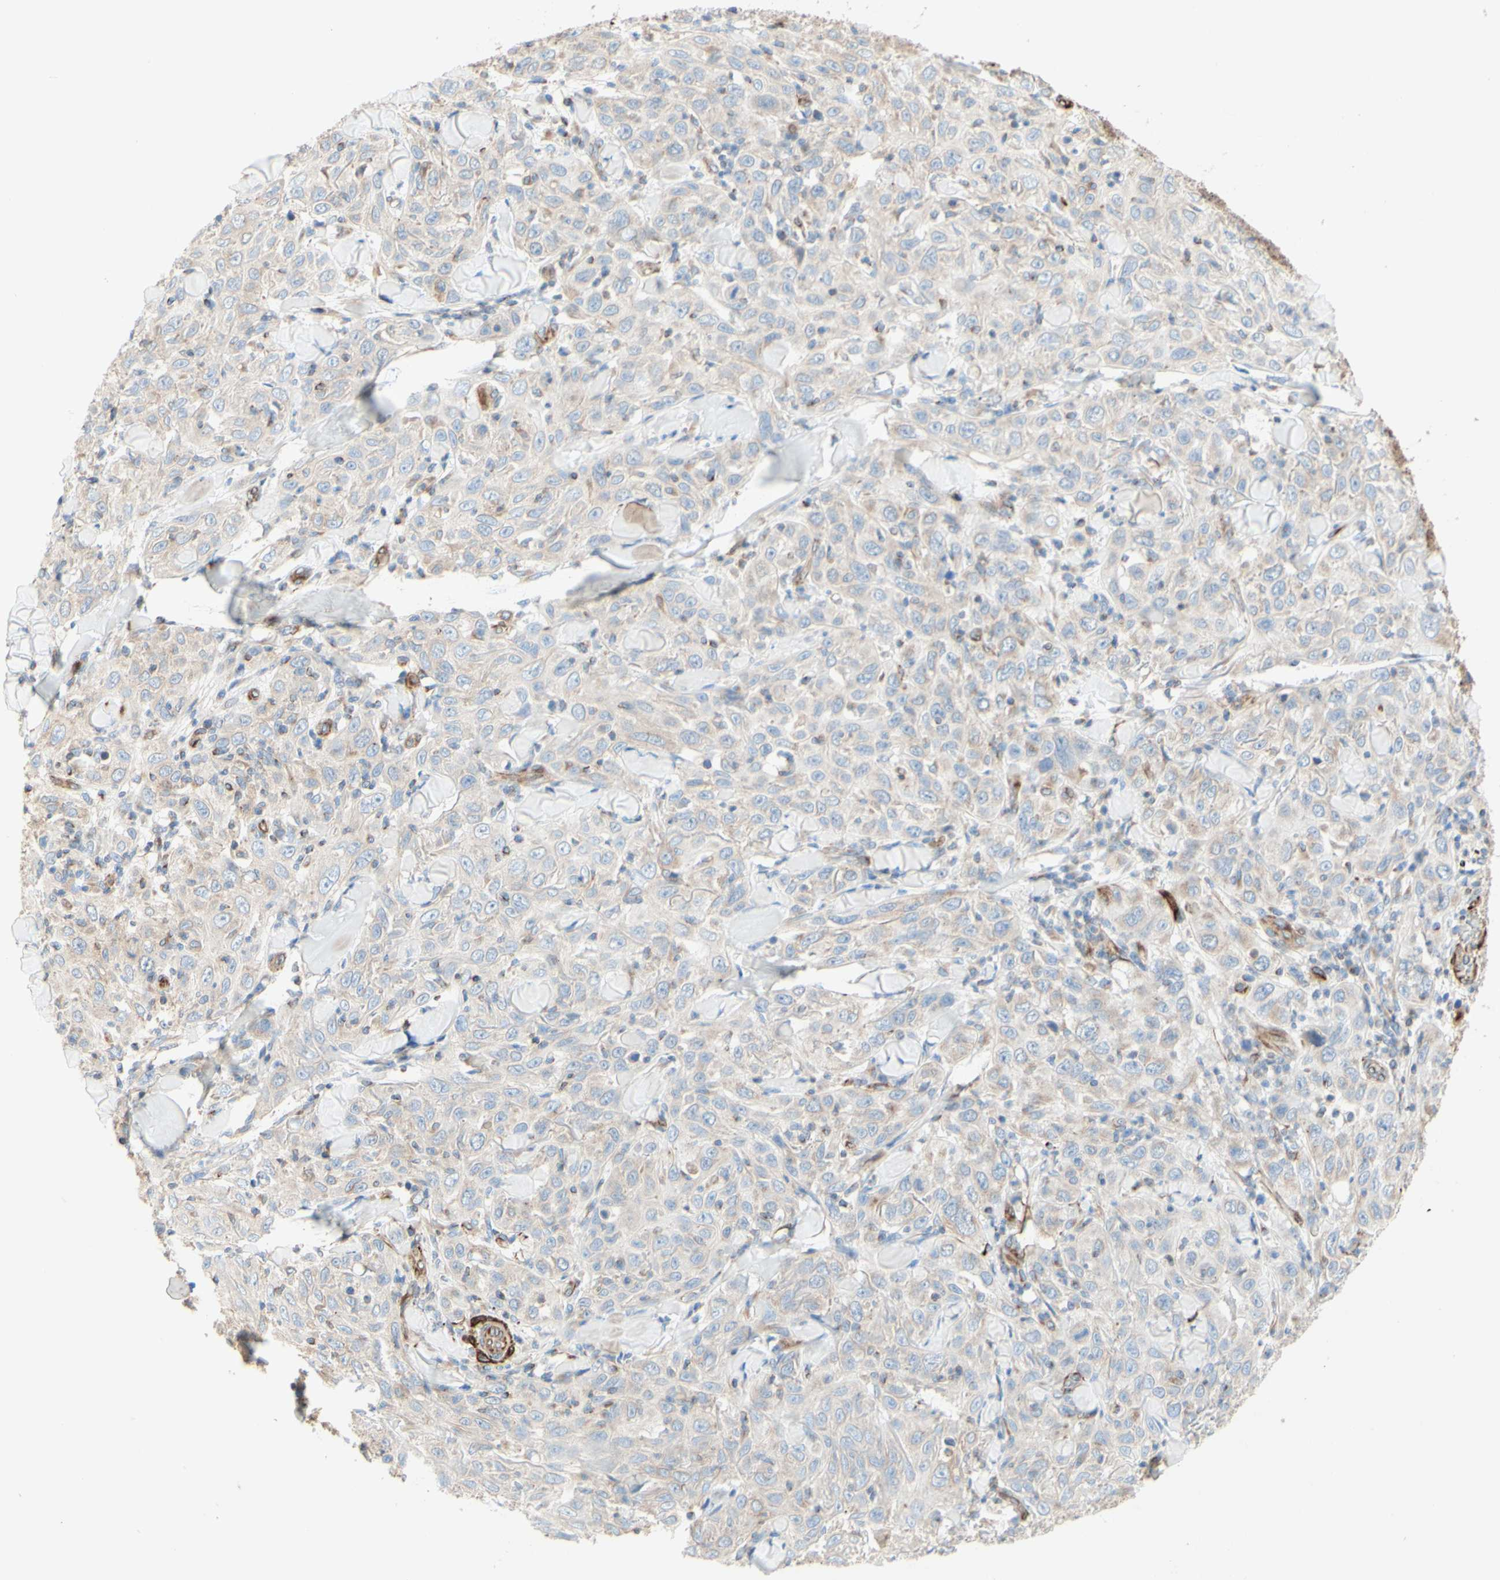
{"staining": {"intensity": "negative", "quantity": "none", "location": "none"}, "tissue": "skin cancer", "cell_type": "Tumor cells", "image_type": "cancer", "snomed": [{"axis": "morphology", "description": "Squamous cell carcinoma, NOS"}, {"axis": "topography", "description": "Skin"}], "caption": "Tumor cells are negative for protein expression in human skin cancer.", "gene": "ENDOD1", "patient": {"sex": "female", "age": 88}}